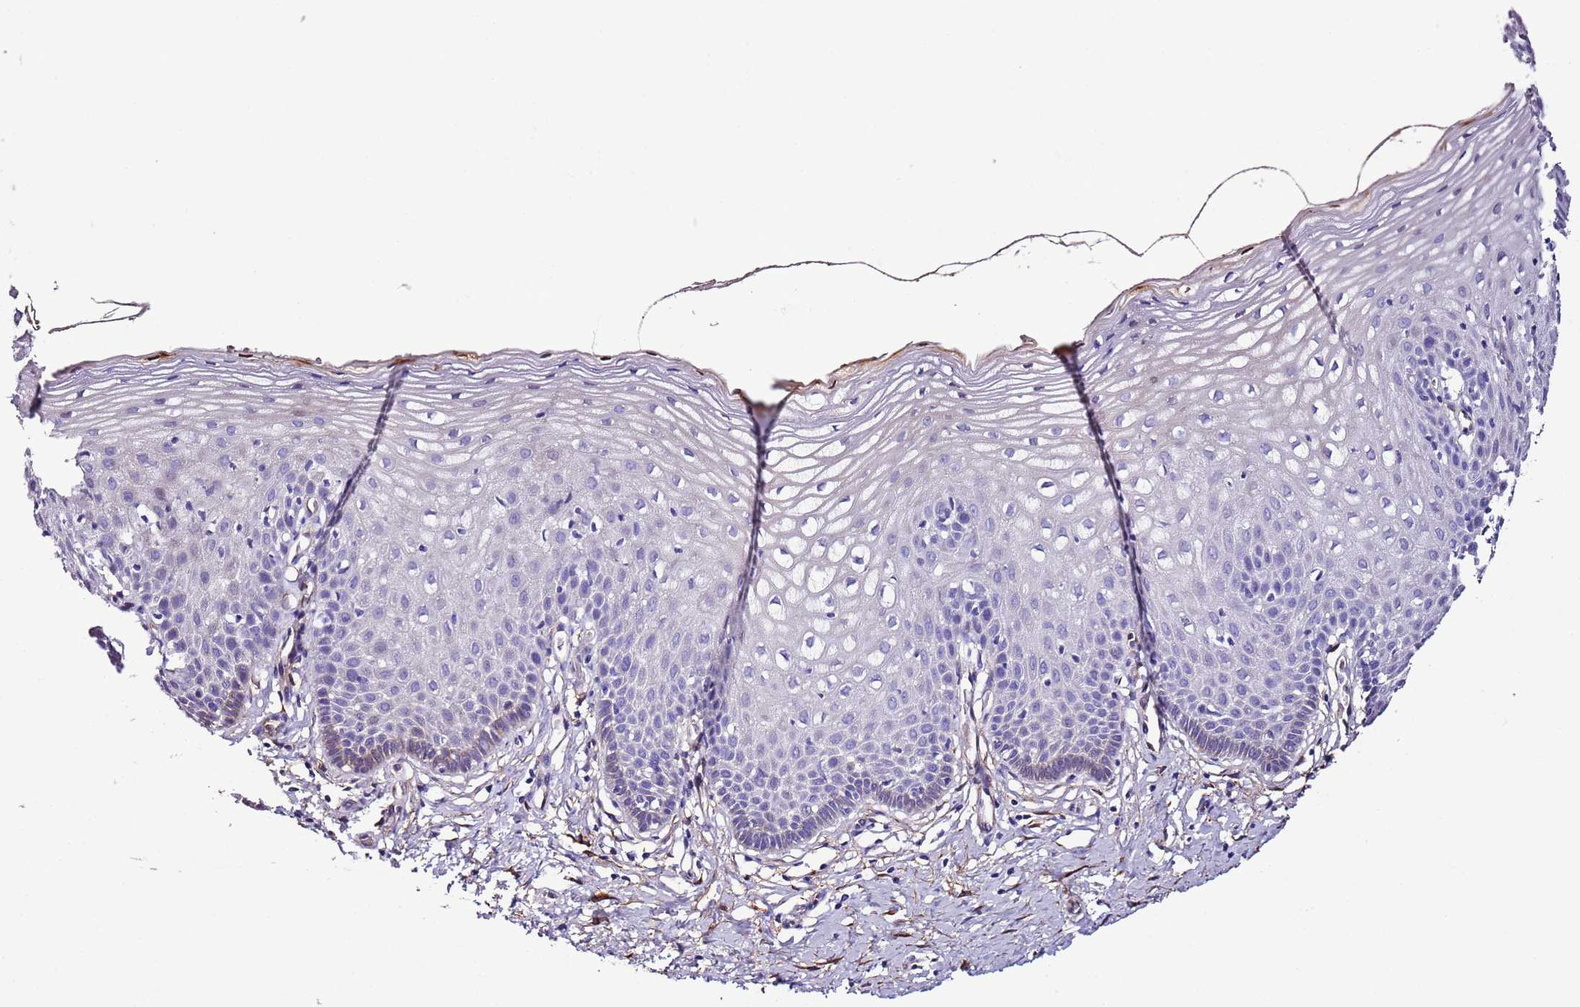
{"staining": {"intensity": "negative", "quantity": "none", "location": "none"}, "tissue": "cervix", "cell_type": "Glandular cells", "image_type": "normal", "snomed": [{"axis": "morphology", "description": "Normal tissue, NOS"}, {"axis": "topography", "description": "Cervix"}], "caption": "DAB immunohistochemical staining of unremarkable cervix reveals no significant staining in glandular cells. (DAB (3,3'-diaminobenzidine) IHC visualized using brightfield microscopy, high magnification).", "gene": "FAM174C", "patient": {"sex": "female", "age": 36}}